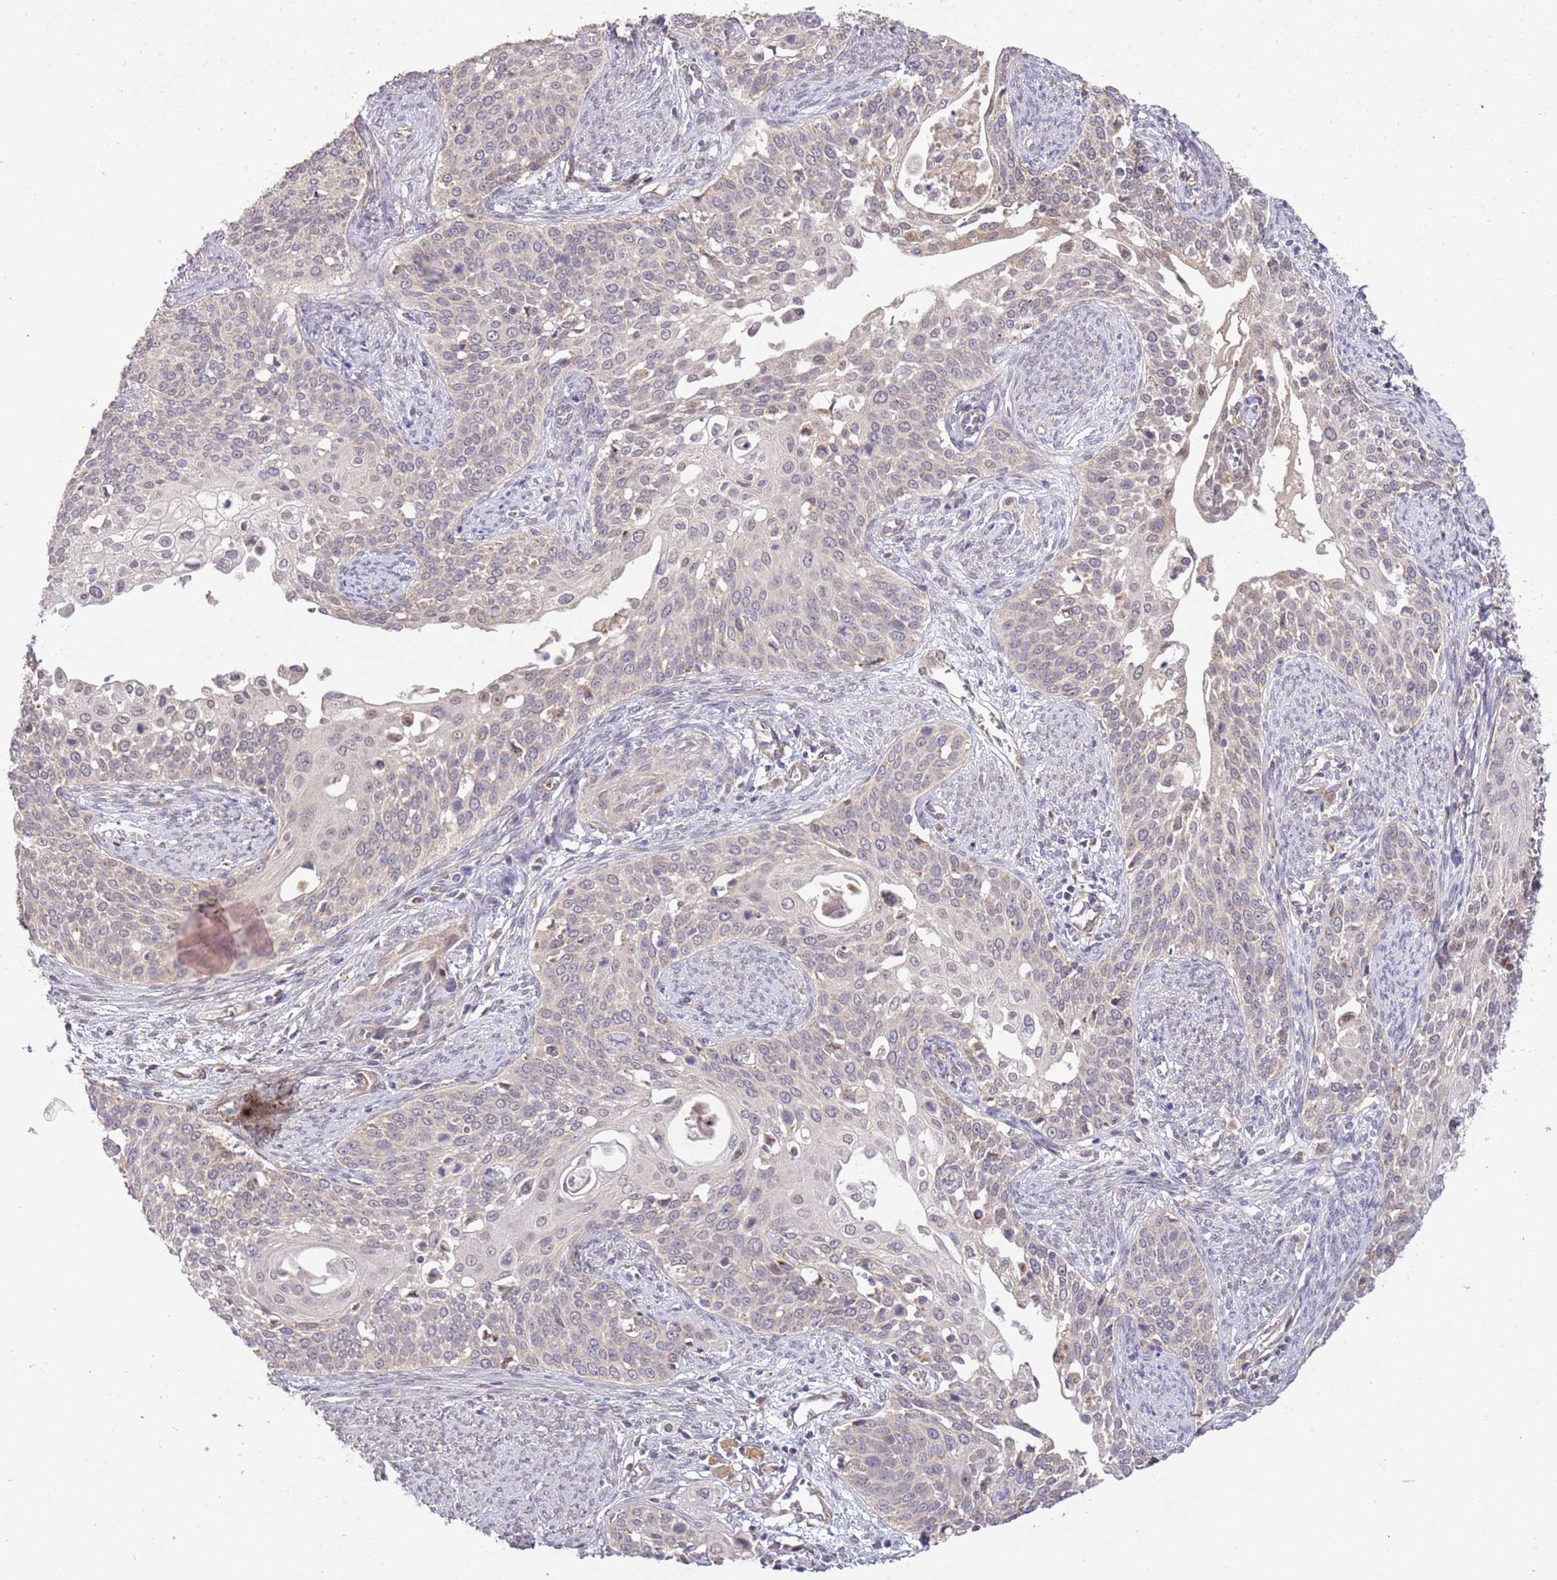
{"staining": {"intensity": "negative", "quantity": "none", "location": "none"}, "tissue": "cervical cancer", "cell_type": "Tumor cells", "image_type": "cancer", "snomed": [{"axis": "morphology", "description": "Squamous cell carcinoma, NOS"}, {"axis": "topography", "description": "Cervix"}], "caption": "The histopathology image shows no significant expression in tumor cells of cervical cancer. (Stains: DAB (3,3'-diaminobenzidine) IHC with hematoxylin counter stain, Microscopy: brightfield microscopy at high magnification).", "gene": "IVD", "patient": {"sex": "female", "age": 44}}